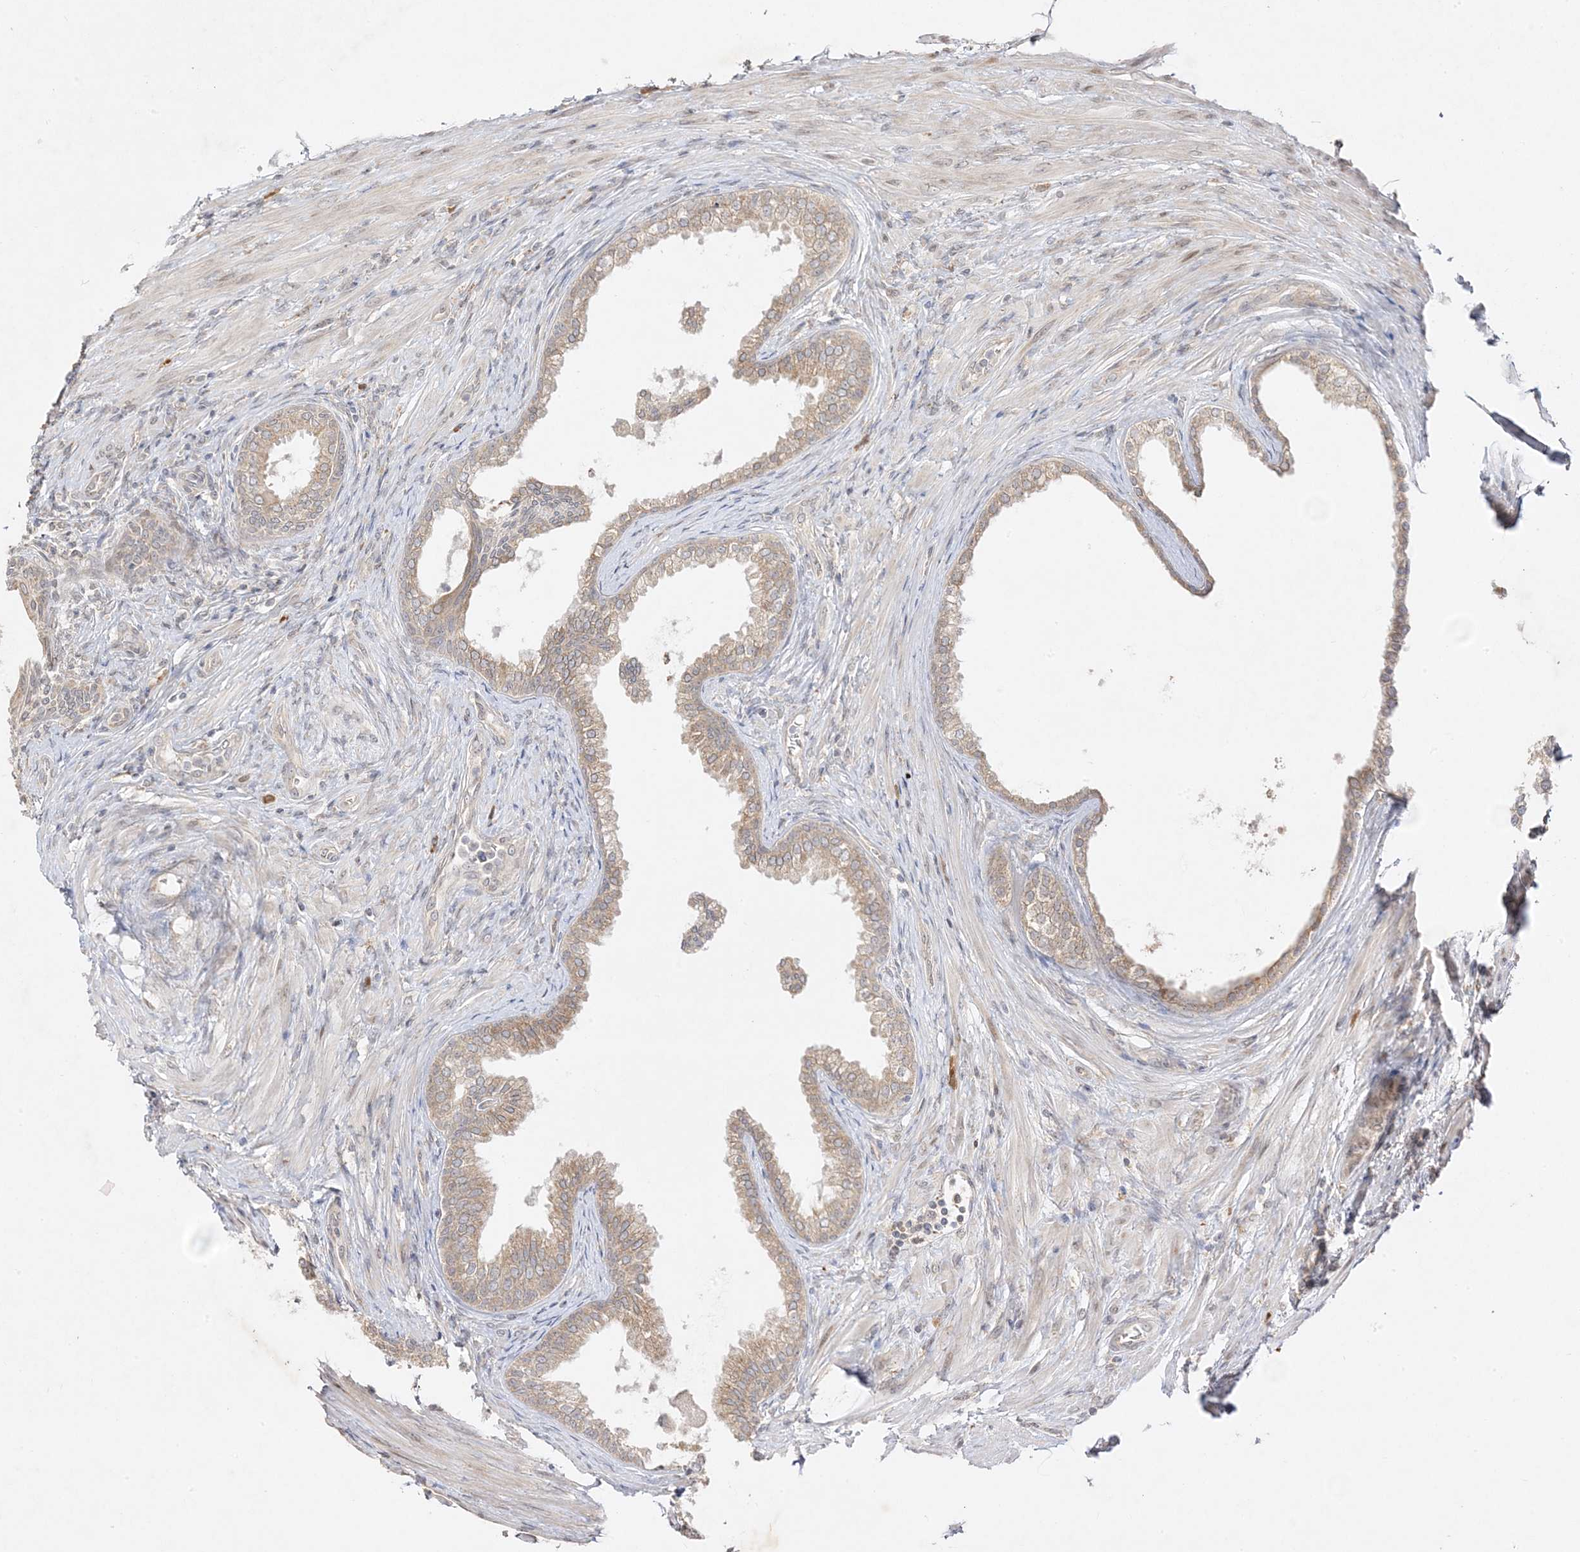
{"staining": {"intensity": "moderate", "quantity": ">75%", "location": "cytoplasmic/membranous"}, "tissue": "prostate", "cell_type": "Glandular cells", "image_type": "normal", "snomed": [{"axis": "morphology", "description": "Normal tissue, NOS"}, {"axis": "topography", "description": "Prostate"}], "caption": "DAB immunohistochemical staining of normal prostate reveals moderate cytoplasmic/membranous protein positivity in about >75% of glandular cells. (Brightfield microscopy of DAB IHC at high magnification).", "gene": "C2CD2", "patient": {"sex": "male", "age": 76}}